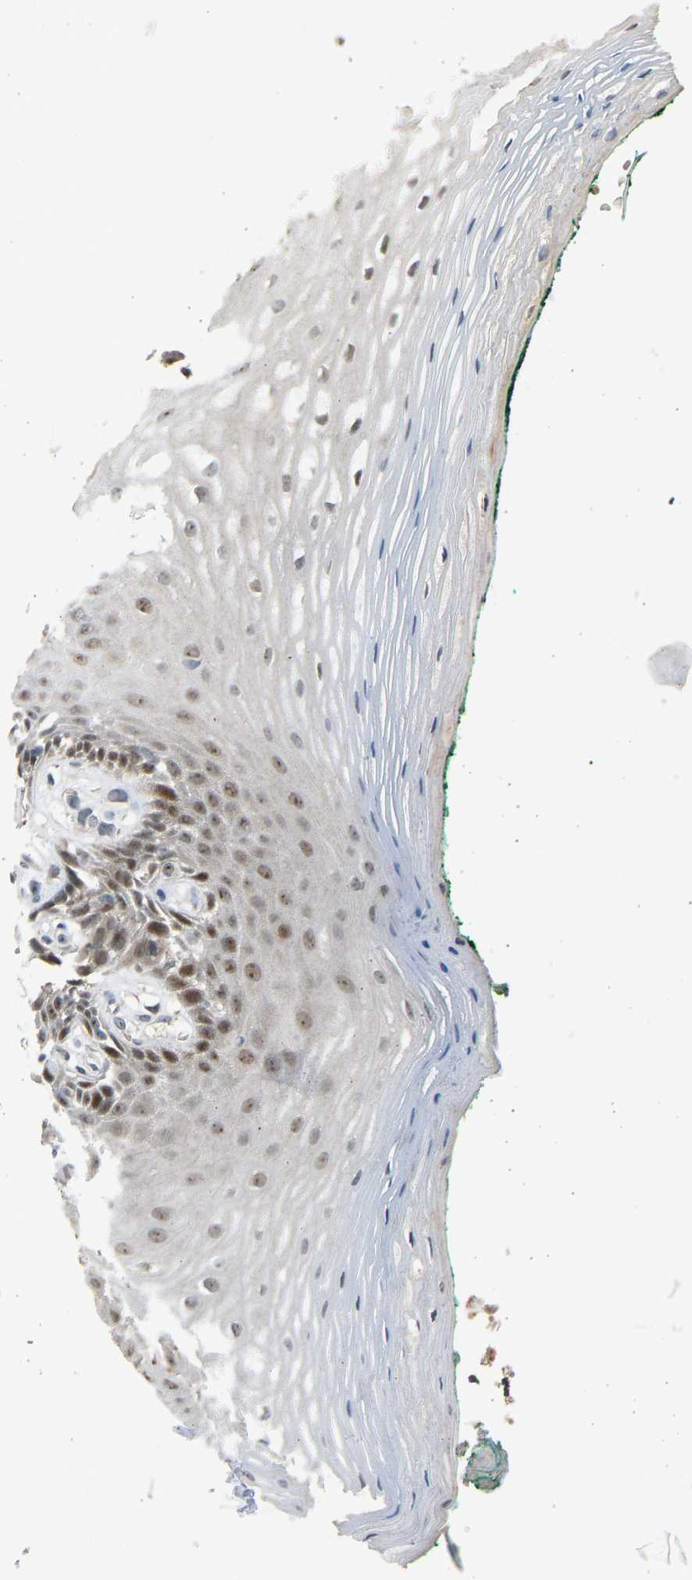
{"staining": {"intensity": "moderate", "quantity": ">75%", "location": "nuclear"}, "tissue": "oral mucosa", "cell_type": "Squamous epithelial cells", "image_type": "normal", "snomed": [{"axis": "morphology", "description": "Normal tissue, NOS"}, {"axis": "topography", "description": "Skeletal muscle"}, {"axis": "topography", "description": "Oral tissue"}, {"axis": "topography", "description": "Peripheral nerve tissue"}], "caption": "High-magnification brightfield microscopy of benign oral mucosa stained with DAB (brown) and counterstained with hematoxylin (blue). squamous epithelial cells exhibit moderate nuclear positivity is seen in about>75% of cells. The staining was performed using DAB (3,3'-diaminobenzidine), with brown indicating positive protein expression. Nuclei are stained blue with hematoxylin.", "gene": "BIRC2", "patient": {"sex": "female", "age": 84}}